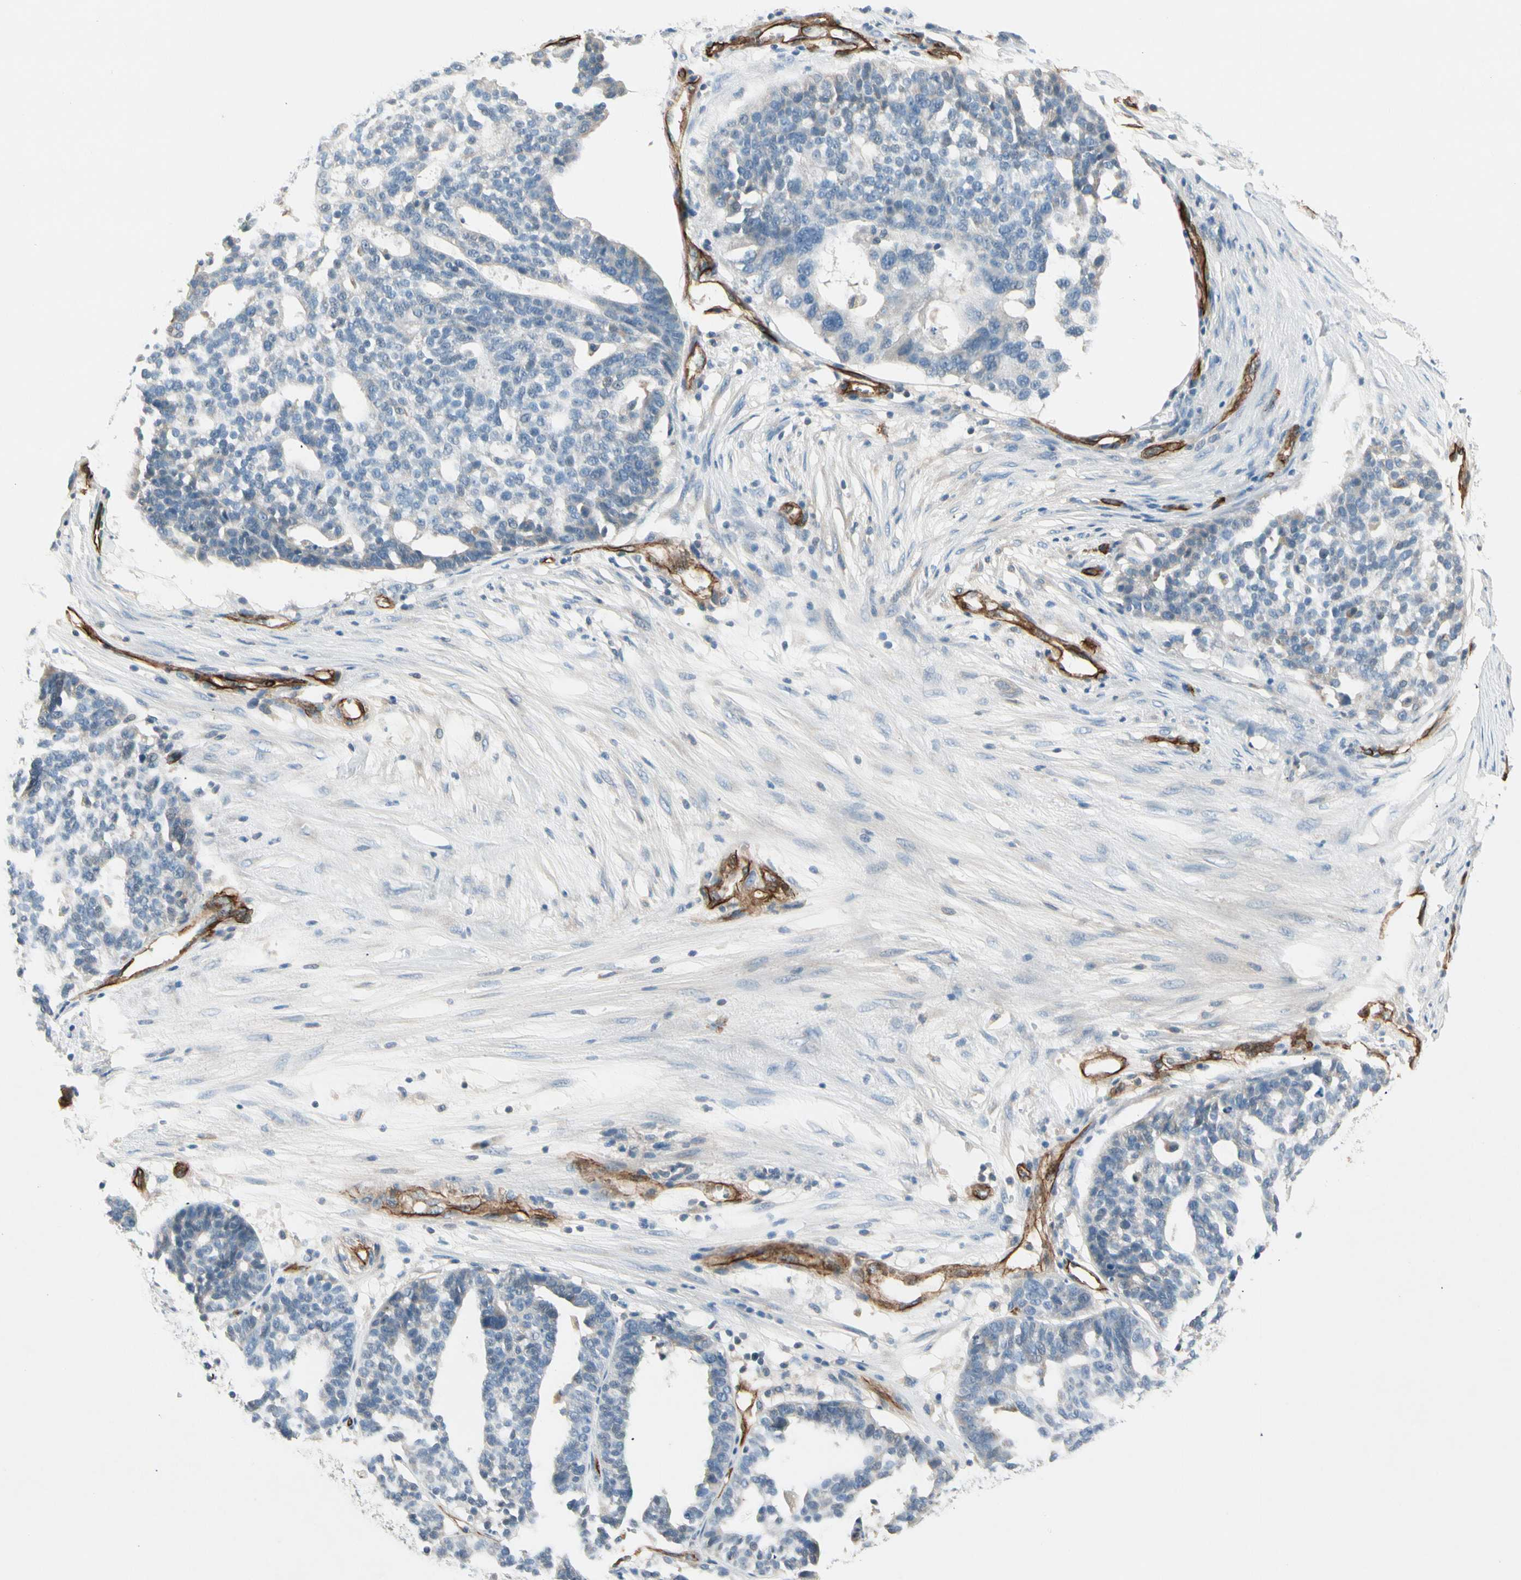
{"staining": {"intensity": "negative", "quantity": "none", "location": "none"}, "tissue": "ovarian cancer", "cell_type": "Tumor cells", "image_type": "cancer", "snomed": [{"axis": "morphology", "description": "Cystadenocarcinoma, serous, NOS"}, {"axis": "topography", "description": "Ovary"}], "caption": "This is a histopathology image of immunohistochemistry (IHC) staining of ovarian serous cystadenocarcinoma, which shows no expression in tumor cells.", "gene": "CD93", "patient": {"sex": "female", "age": 59}}